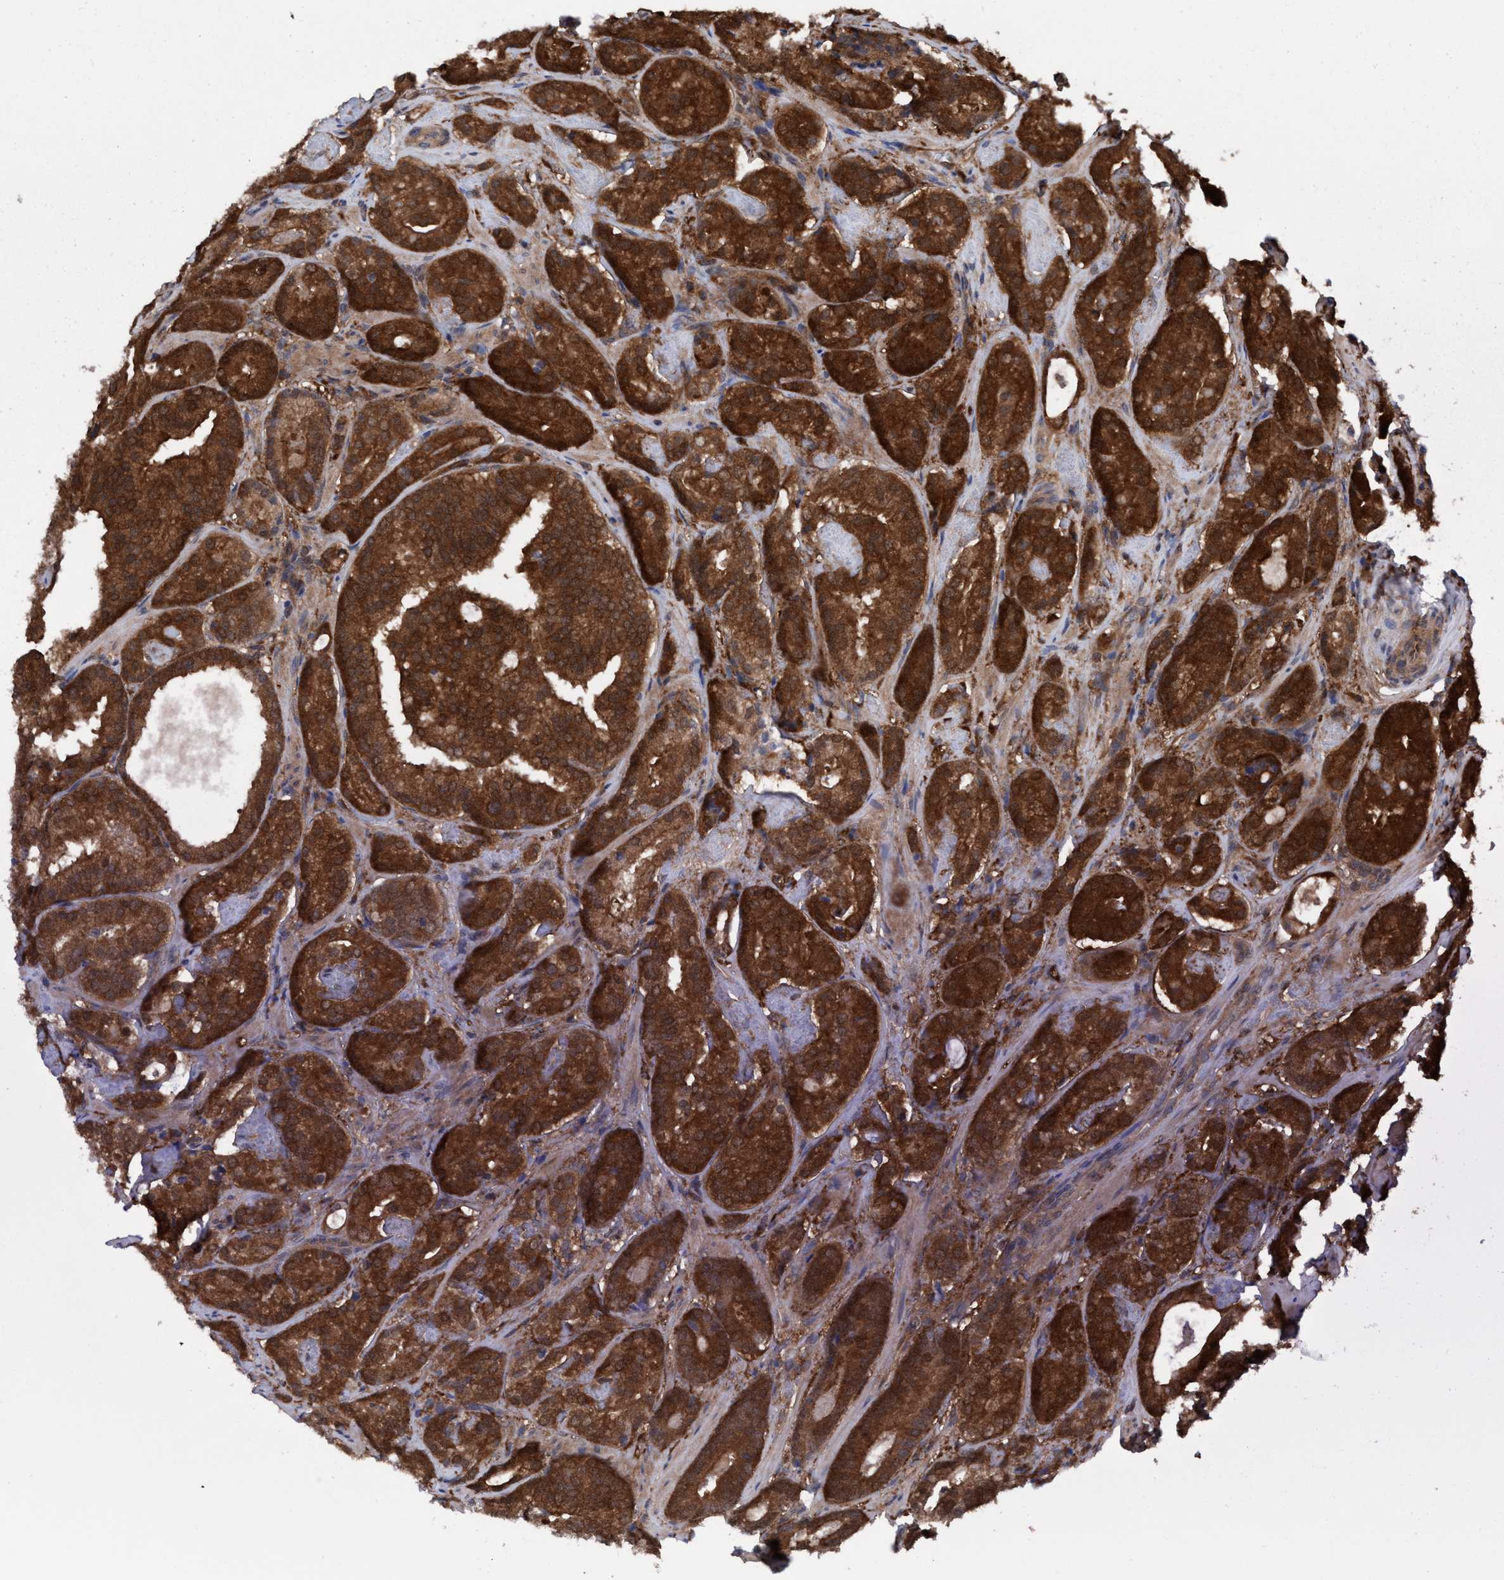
{"staining": {"intensity": "strong", "quantity": ">75%", "location": "cytoplasmic/membranous"}, "tissue": "prostate cancer", "cell_type": "Tumor cells", "image_type": "cancer", "snomed": [{"axis": "morphology", "description": "Adenocarcinoma, Low grade"}, {"axis": "topography", "description": "Prostate"}], "caption": "Protein analysis of prostate low-grade adenocarcinoma tissue demonstrates strong cytoplasmic/membranous expression in approximately >75% of tumor cells.", "gene": "GLOD4", "patient": {"sex": "male", "age": 69}}